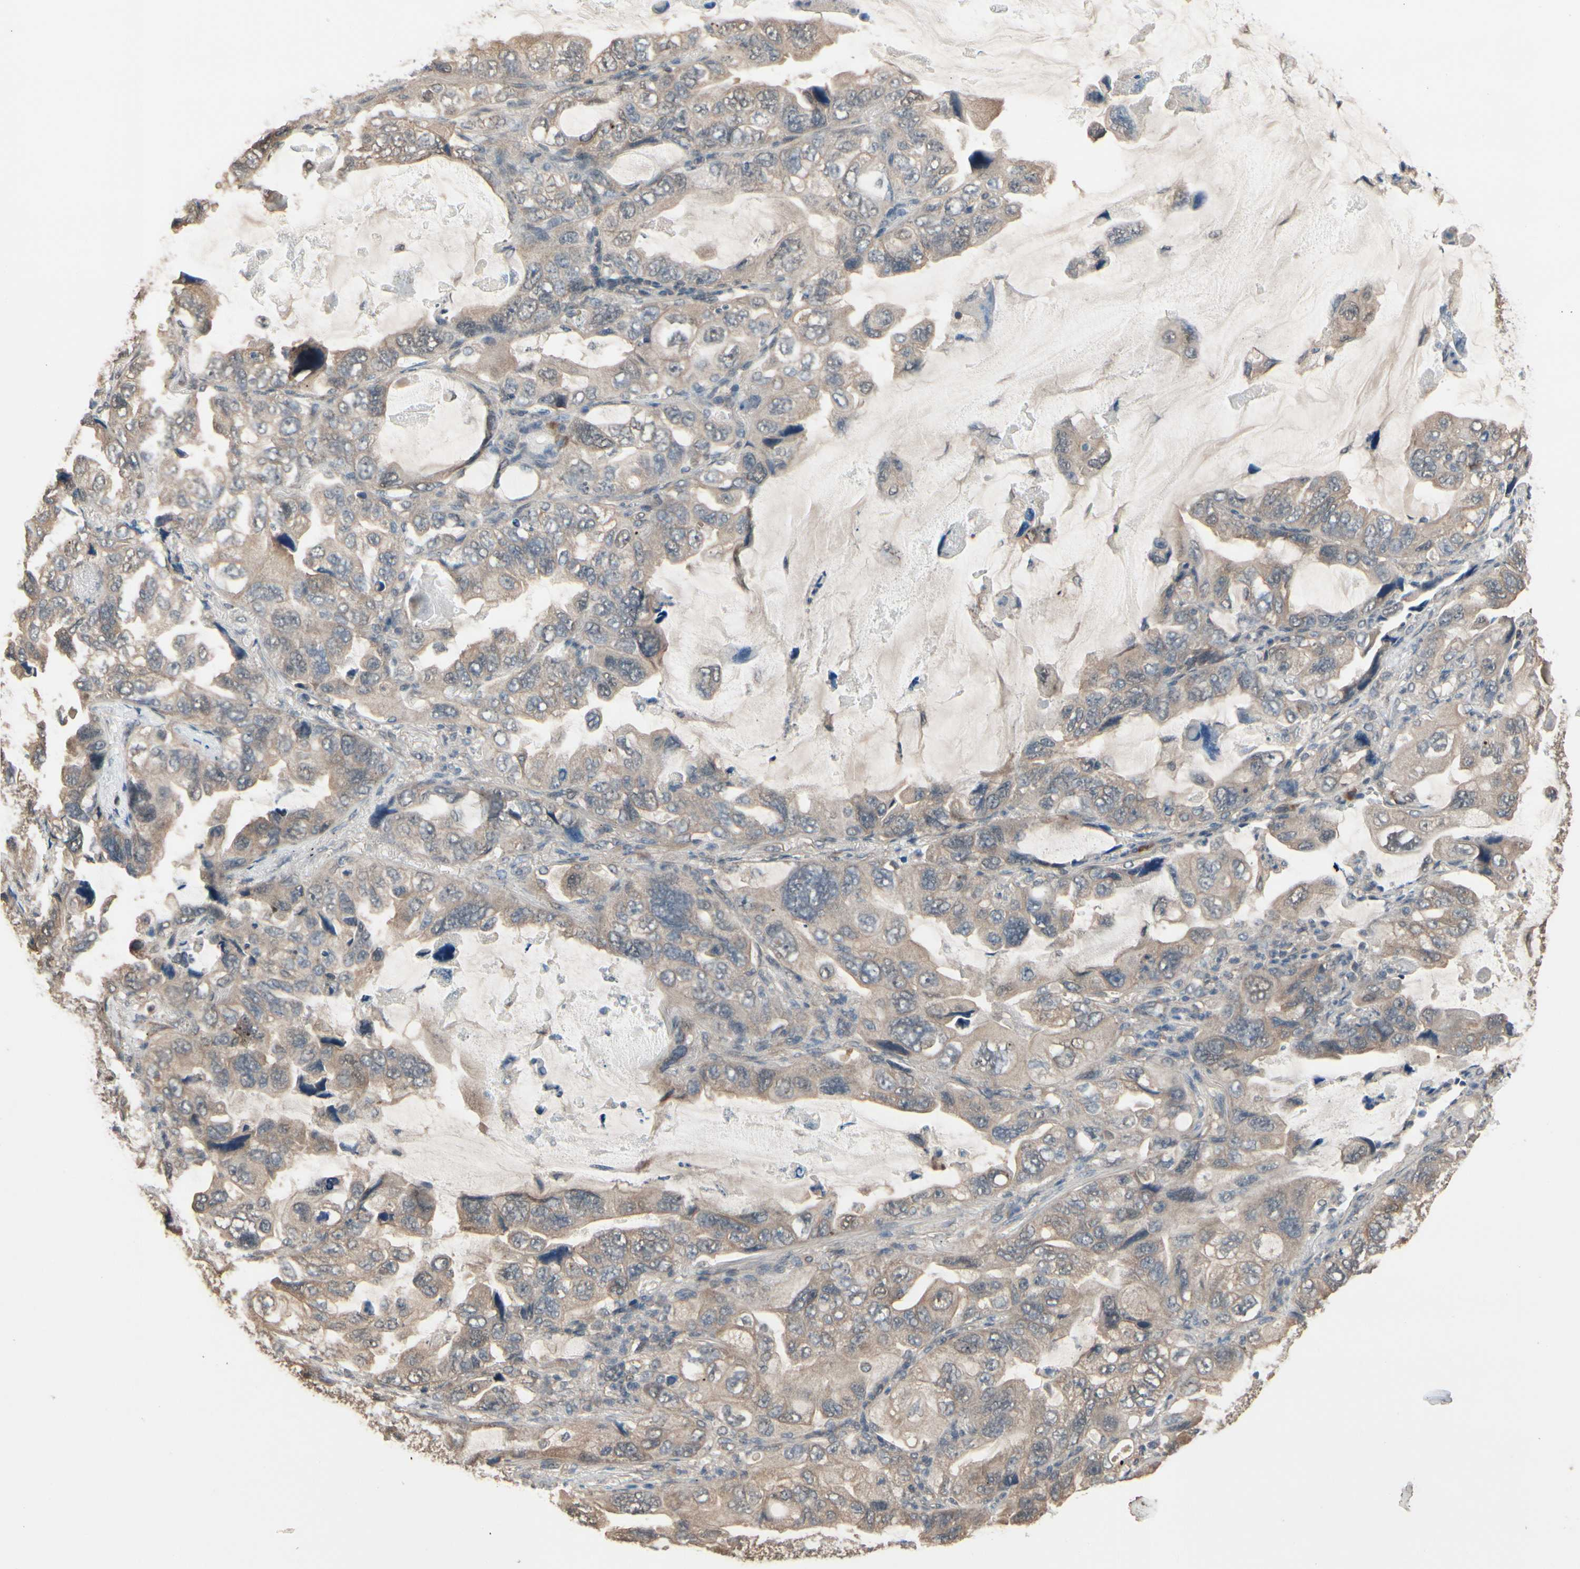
{"staining": {"intensity": "weak", "quantity": ">75%", "location": "cytoplasmic/membranous"}, "tissue": "lung cancer", "cell_type": "Tumor cells", "image_type": "cancer", "snomed": [{"axis": "morphology", "description": "Squamous cell carcinoma, NOS"}, {"axis": "topography", "description": "Lung"}], "caption": "The immunohistochemical stain highlights weak cytoplasmic/membranous staining in tumor cells of lung squamous cell carcinoma tissue.", "gene": "PNPLA7", "patient": {"sex": "female", "age": 73}}